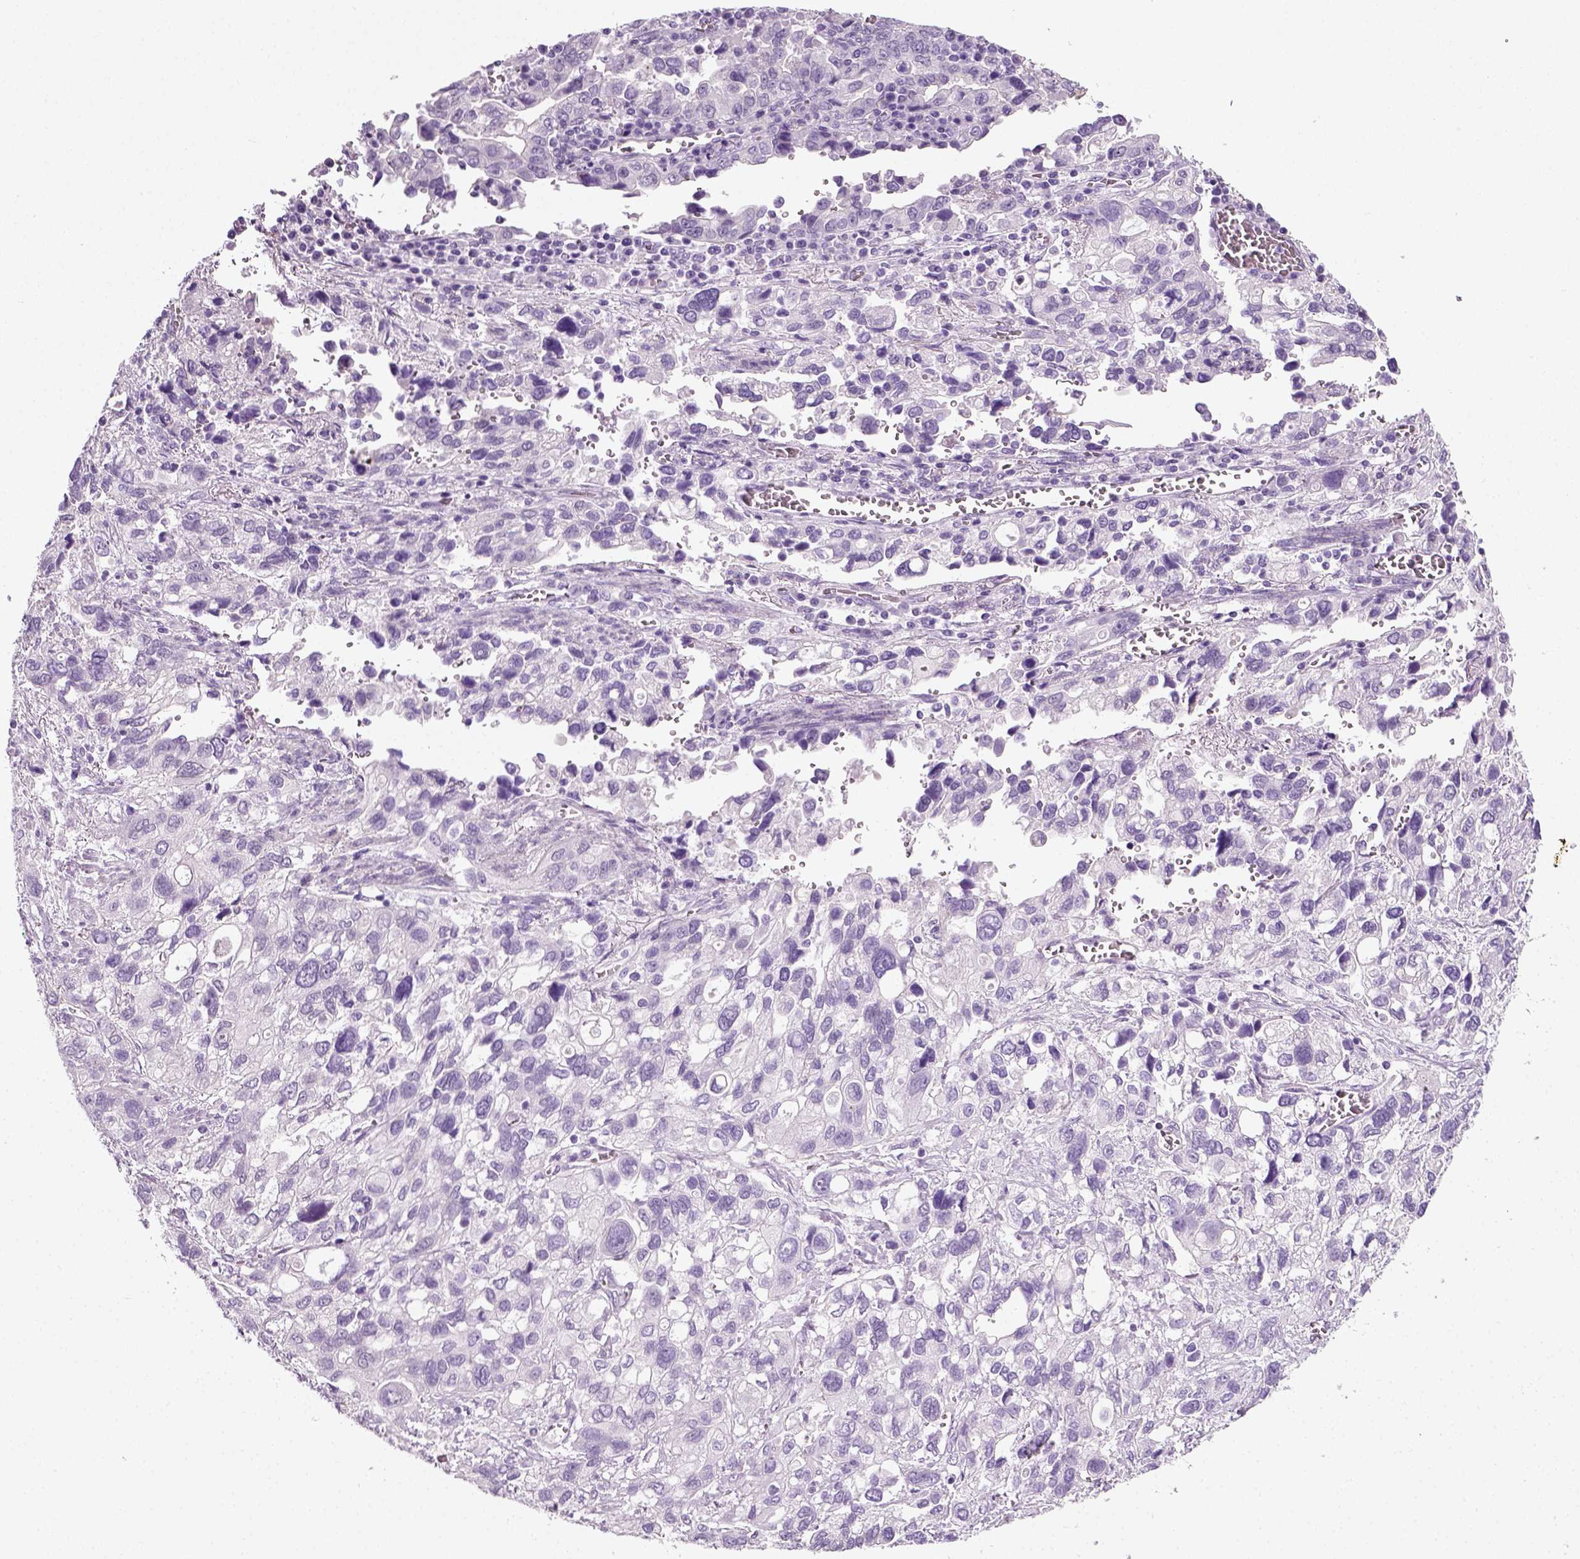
{"staining": {"intensity": "negative", "quantity": "none", "location": "none"}, "tissue": "stomach cancer", "cell_type": "Tumor cells", "image_type": "cancer", "snomed": [{"axis": "morphology", "description": "Adenocarcinoma, NOS"}, {"axis": "topography", "description": "Stomach, upper"}], "caption": "The immunohistochemistry micrograph has no significant positivity in tumor cells of adenocarcinoma (stomach) tissue. Brightfield microscopy of immunohistochemistry (IHC) stained with DAB (3,3'-diaminobenzidine) (brown) and hematoxylin (blue), captured at high magnification.", "gene": "SPATA31E1", "patient": {"sex": "female", "age": 81}}